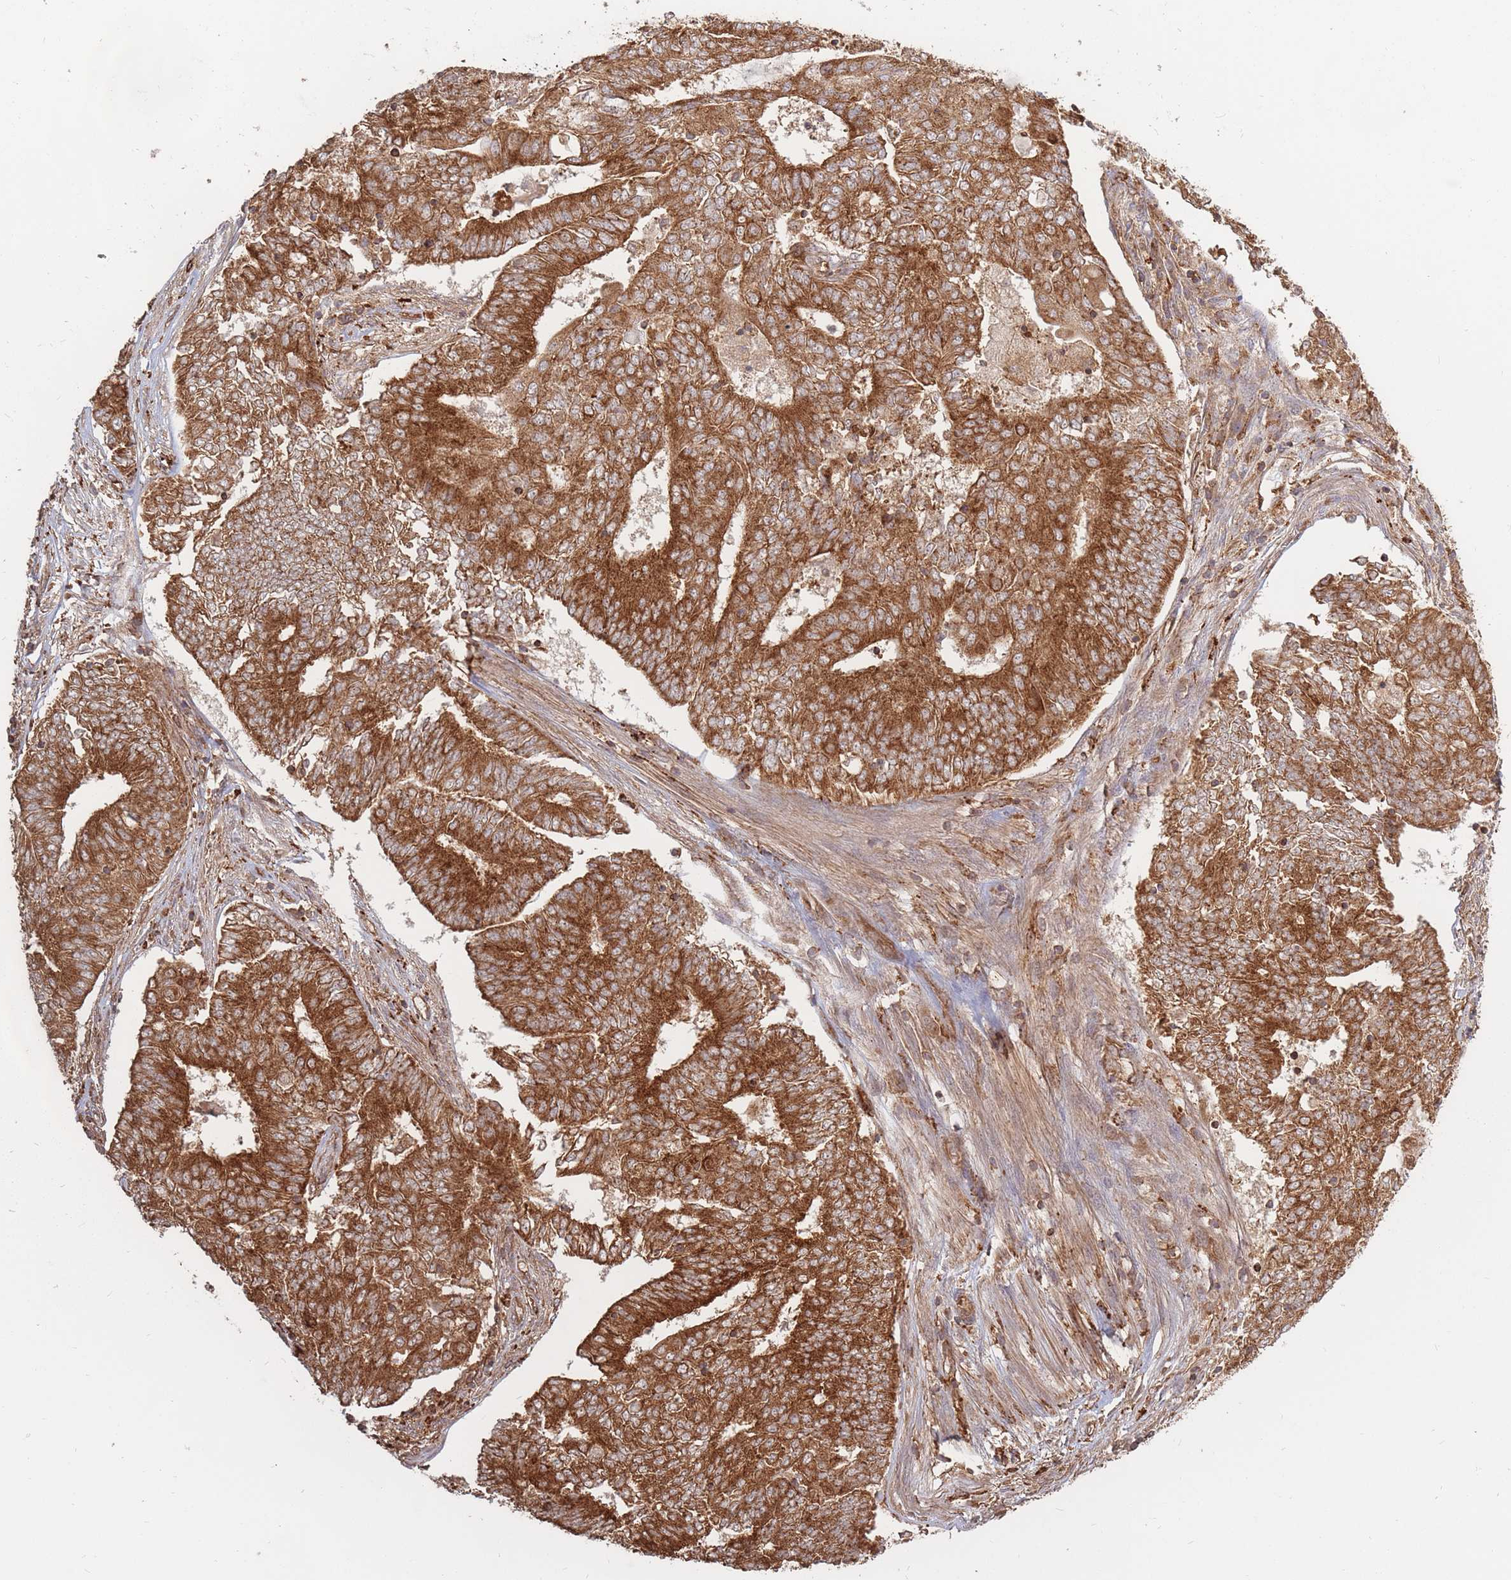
{"staining": {"intensity": "strong", "quantity": ">75%", "location": "cytoplasmic/membranous"}, "tissue": "endometrial cancer", "cell_type": "Tumor cells", "image_type": "cancer", "snomed": [{"axis": "morphology", "description": "Adenocarcinoma, NOS"}, {"axis": "topography", "description": "Endometrium"}], "caption": "This histopathology image shows immunohistochemistry staining of human endometrial adenocarcinoma, with high strong cytoplasmic/membranous expression in approximately >75% of tumor cells.", "gene": "RASSF2", "patient": {"sex": "female", "age": 62}}